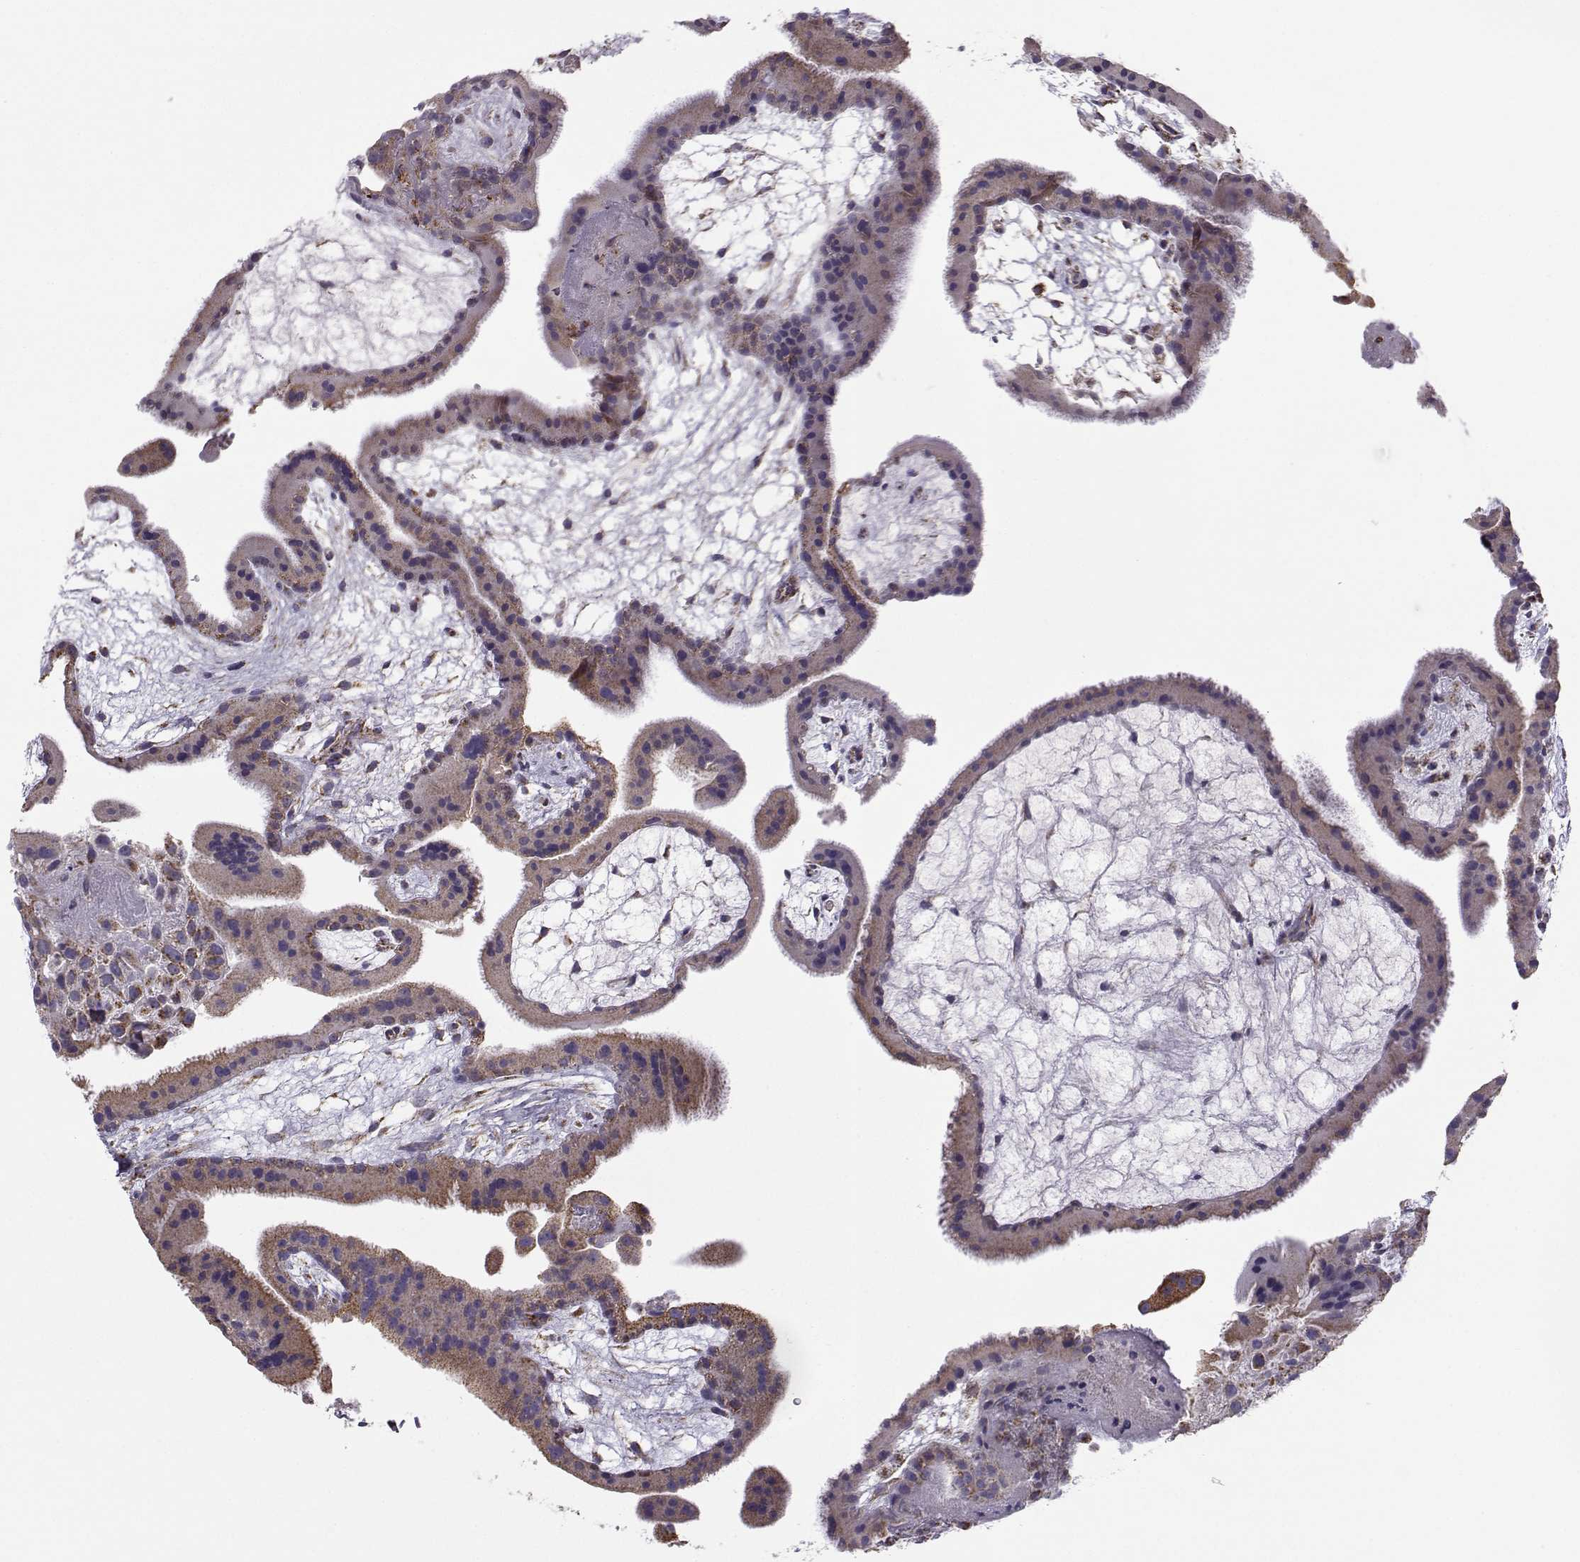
{"staining": {"intensity": "weak", "quantity": "25%-75%", "location": "cytoplasmic/membranous"}, "tissue": "placenta", "cell_type": "Decidual cells", "image_type": "normal", "snomed": [{"axis": "morphology", "description": "Normal tissue, NOS"}, {"axis": "topography", "description": "Placenta"}], "caption": "The photomicrograph demonstrates immunohistochemical staining of unremarkable placenta. There is weak cytoplasmic/membranous positivity is identified in about 25%-75% of decidual cells.", "gene": "NECAB3", "patient": {"sex": "female", "age": 19}}